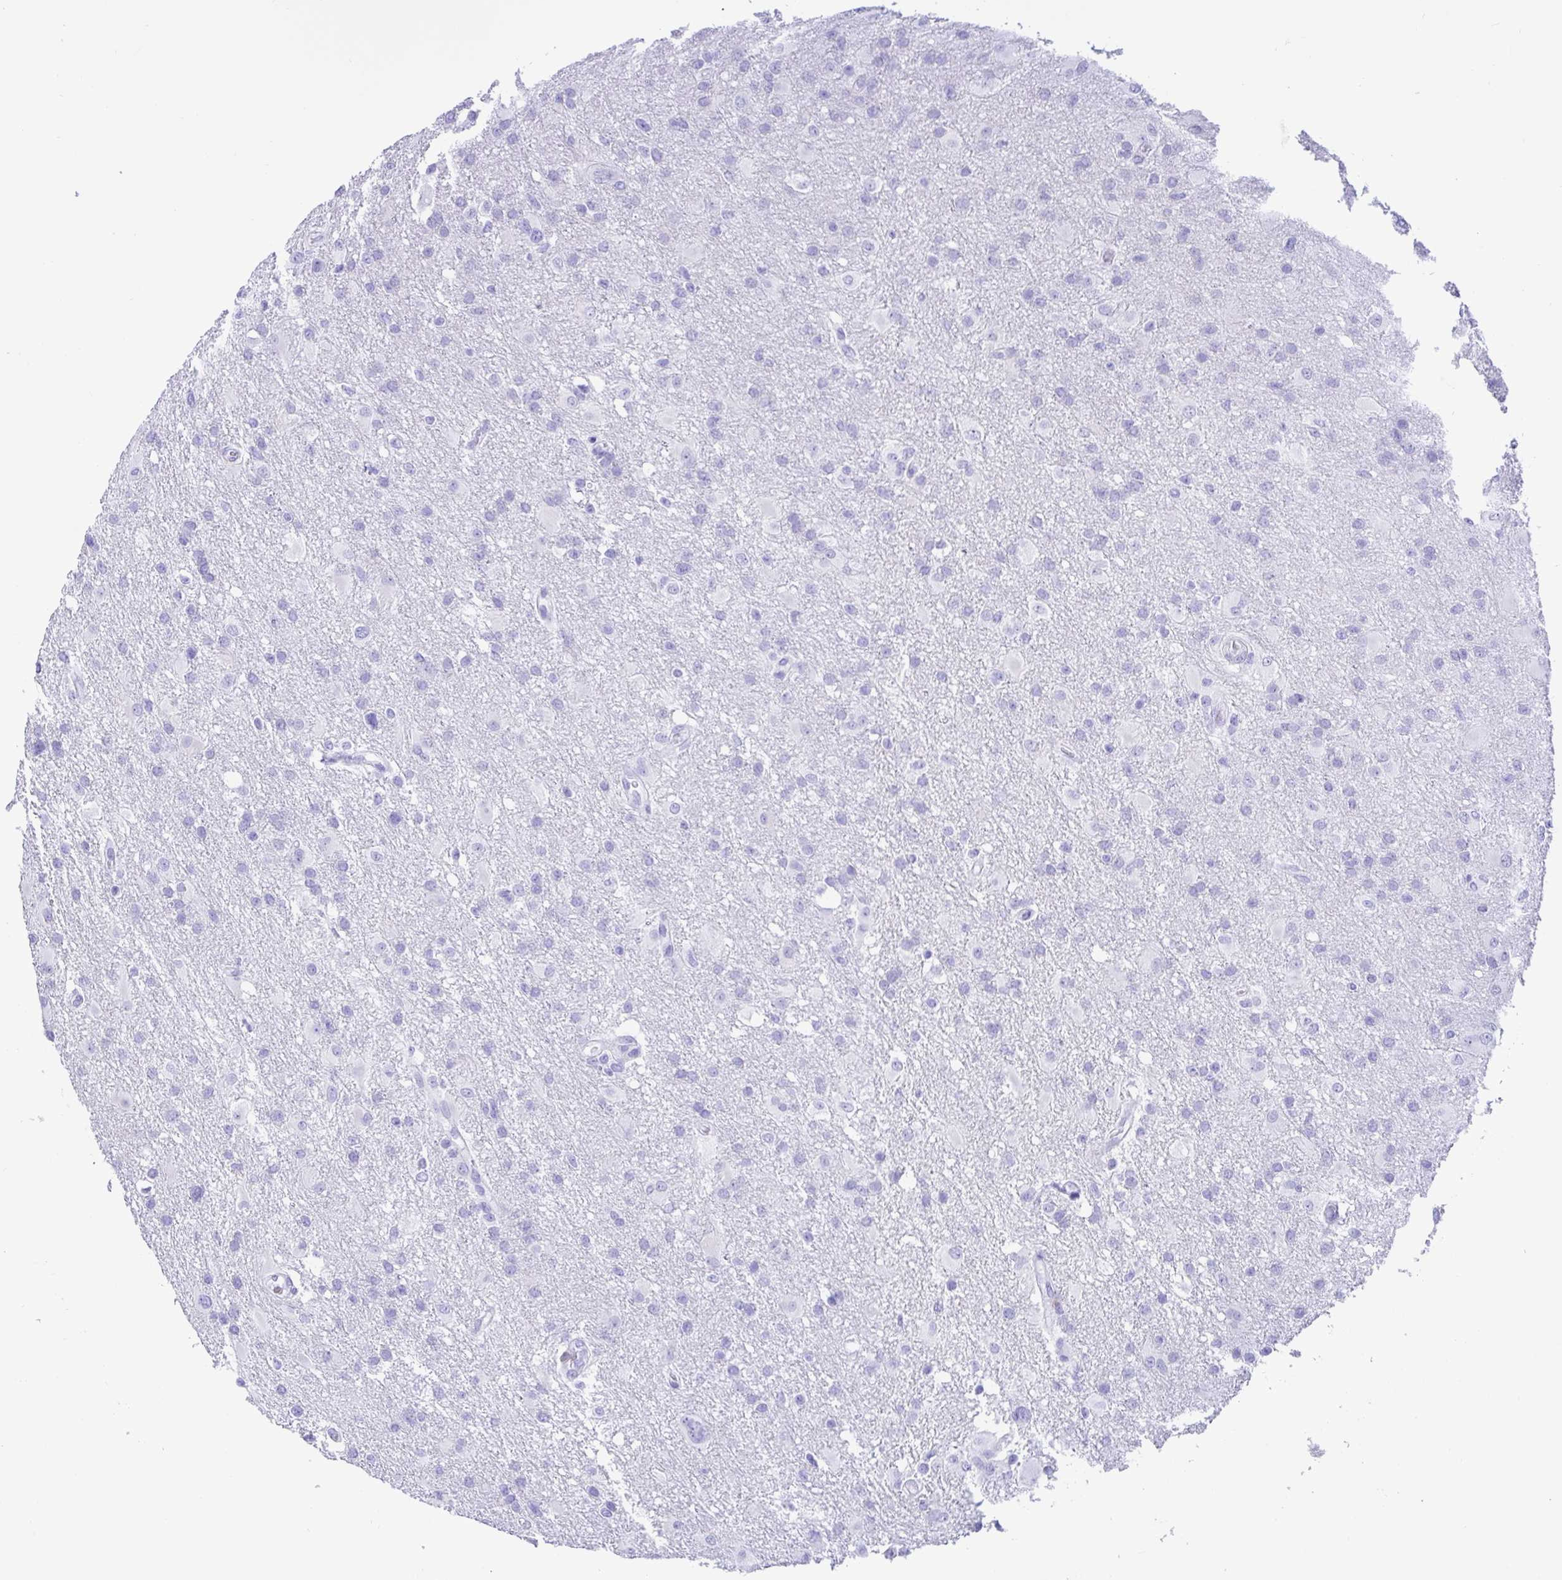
{"staining": {"intensity": "negative", "quantity": "none", "location": "none"}, "tissue": "glioma", "cell_type": "Tumor cells", "image_type": "cancer", "snomed": [{"axis": "morphology", "description": "Glioma, malignant, High grade"}, {"axis": "topography", "description": "Brain"}], "caption": "High magnification brightfield microscopy of glioma stained with DAB (3,3'-diaminobenzidine) (brown) and counterstained with hematoxylin (blue): tumor cells show no significant staining. (DAB (3,3'-diaminobenzidine) immunohistochemistry (IHC), high magnification).", "gene": "CD5", "patient": {"sex": "male", "age": 53}}